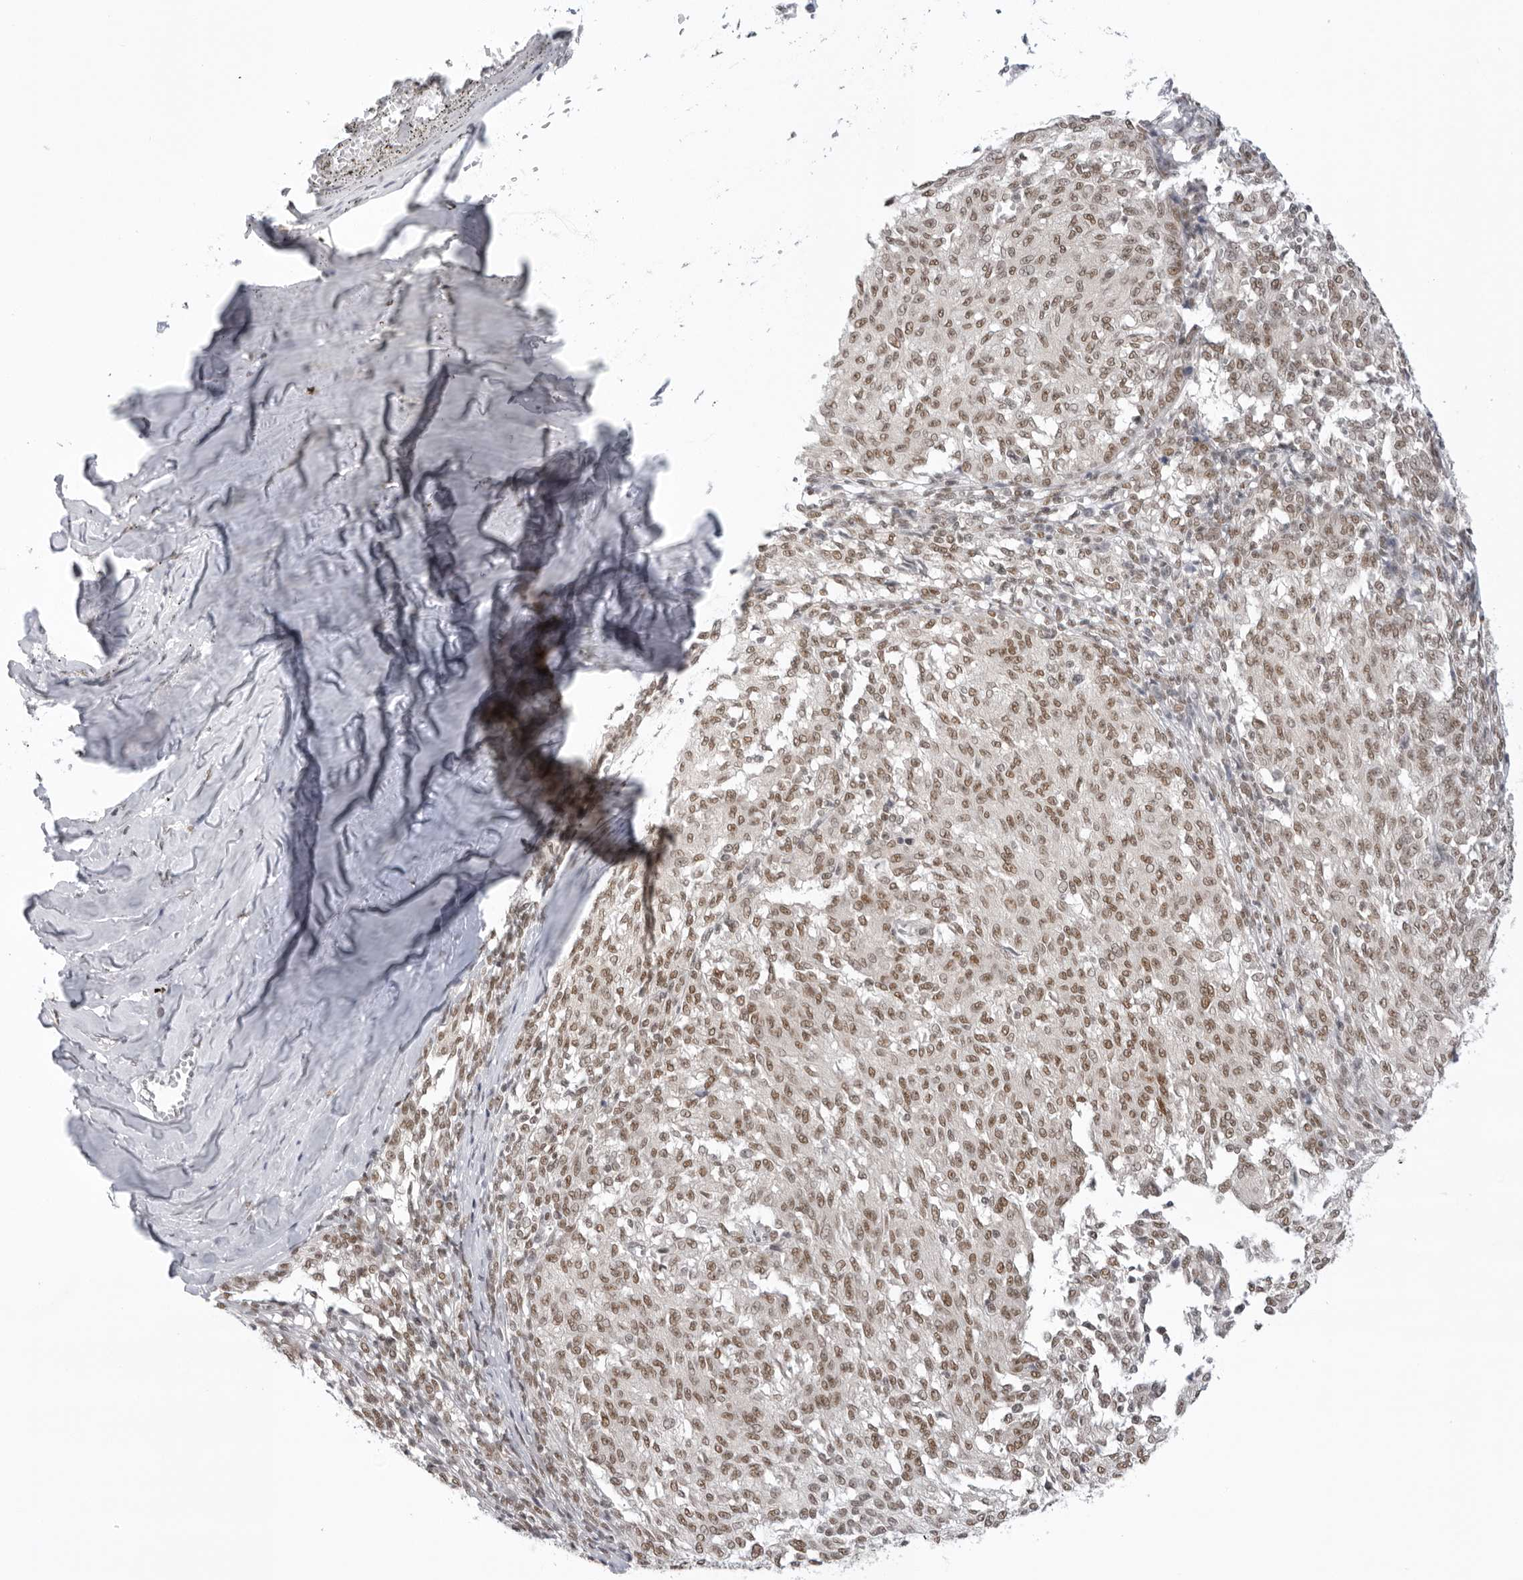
{"staining": {"intensity": "moderate", "quantity": ">75%", "location": "nuclear"}, "tissue": "melanoma", "cell_type": "Tumor cells", "image_type": "cancer", "snomed": [{"axis": "morphology", "description": "Malignant melanoma, NOS"}, {"axis": "topography", "description": "Skin"}], "caption": "Protein expression analysis of human malignant melanoma reveals moderate nuclear staining in about >75% of tumor cells.", "gene": "RPA2", "patient": {"sex": "female", "age": 72}}